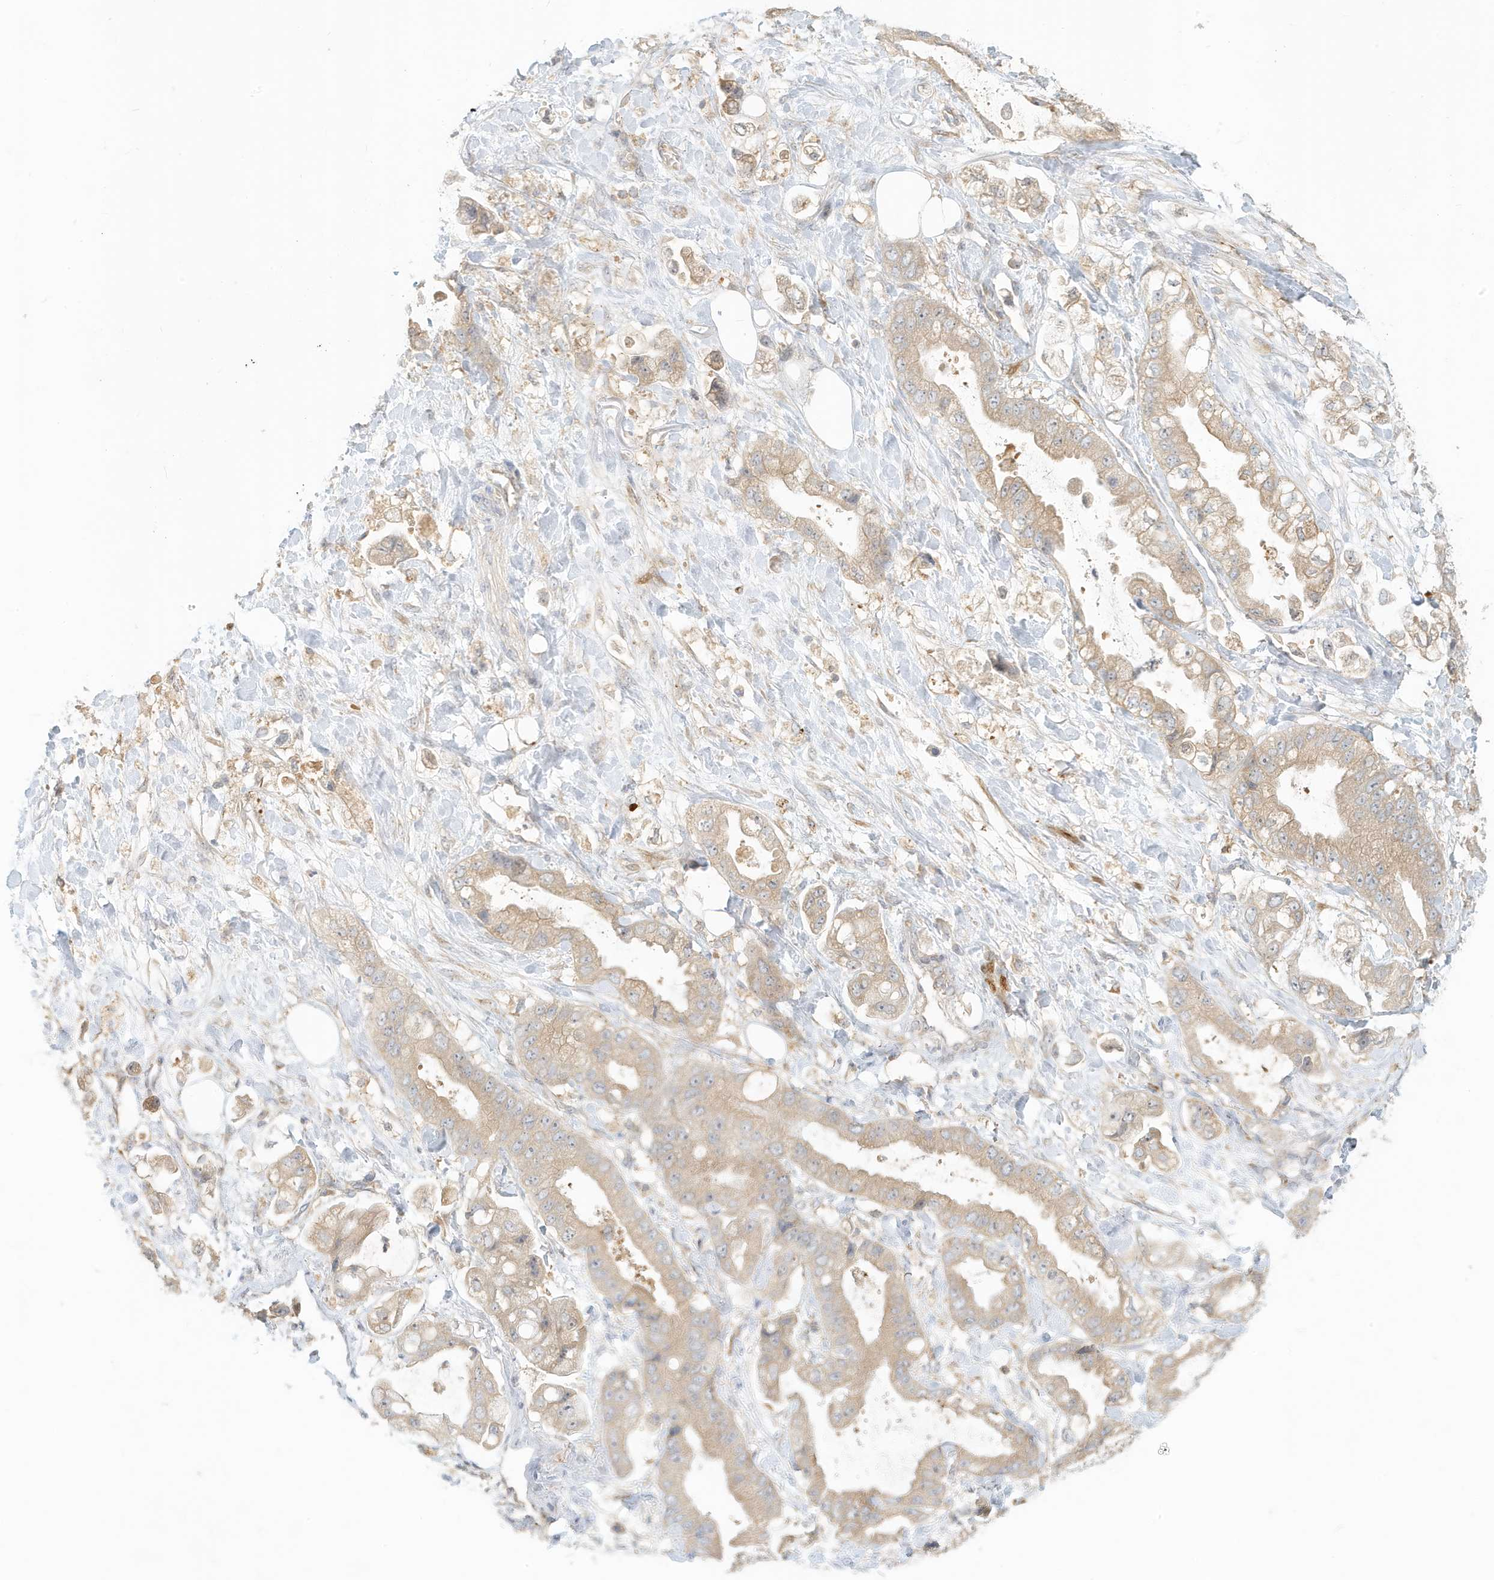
{"staining": {"intensity": "moderate", "quantity": "25%-75%", "location": "cytoplasmic/membranous"}, "tissue": "stomach cancer", "cell_type": "Tumor cells", "image_type": "cancer", "snomed": [{"axis": "morphology", "description": "Adenocarcinoma, NOS"}, {"axis": "topography", "description": "Stomach"}], "caption": "An IHC image of tumor tissue is shown. Protein staining in brown shows moderate cytoplasmic/membranous positivity in adenocarcinoma (stomach) within tumor cells. The staining is performed using DAB (3,3'-diaminobenzidine) brown chromogen to label protein expression. The nuclei are counter-stained blue using hematoxylin.", "gene": "MCOLN1", "patient": {"sex": "male", "age": 62}}